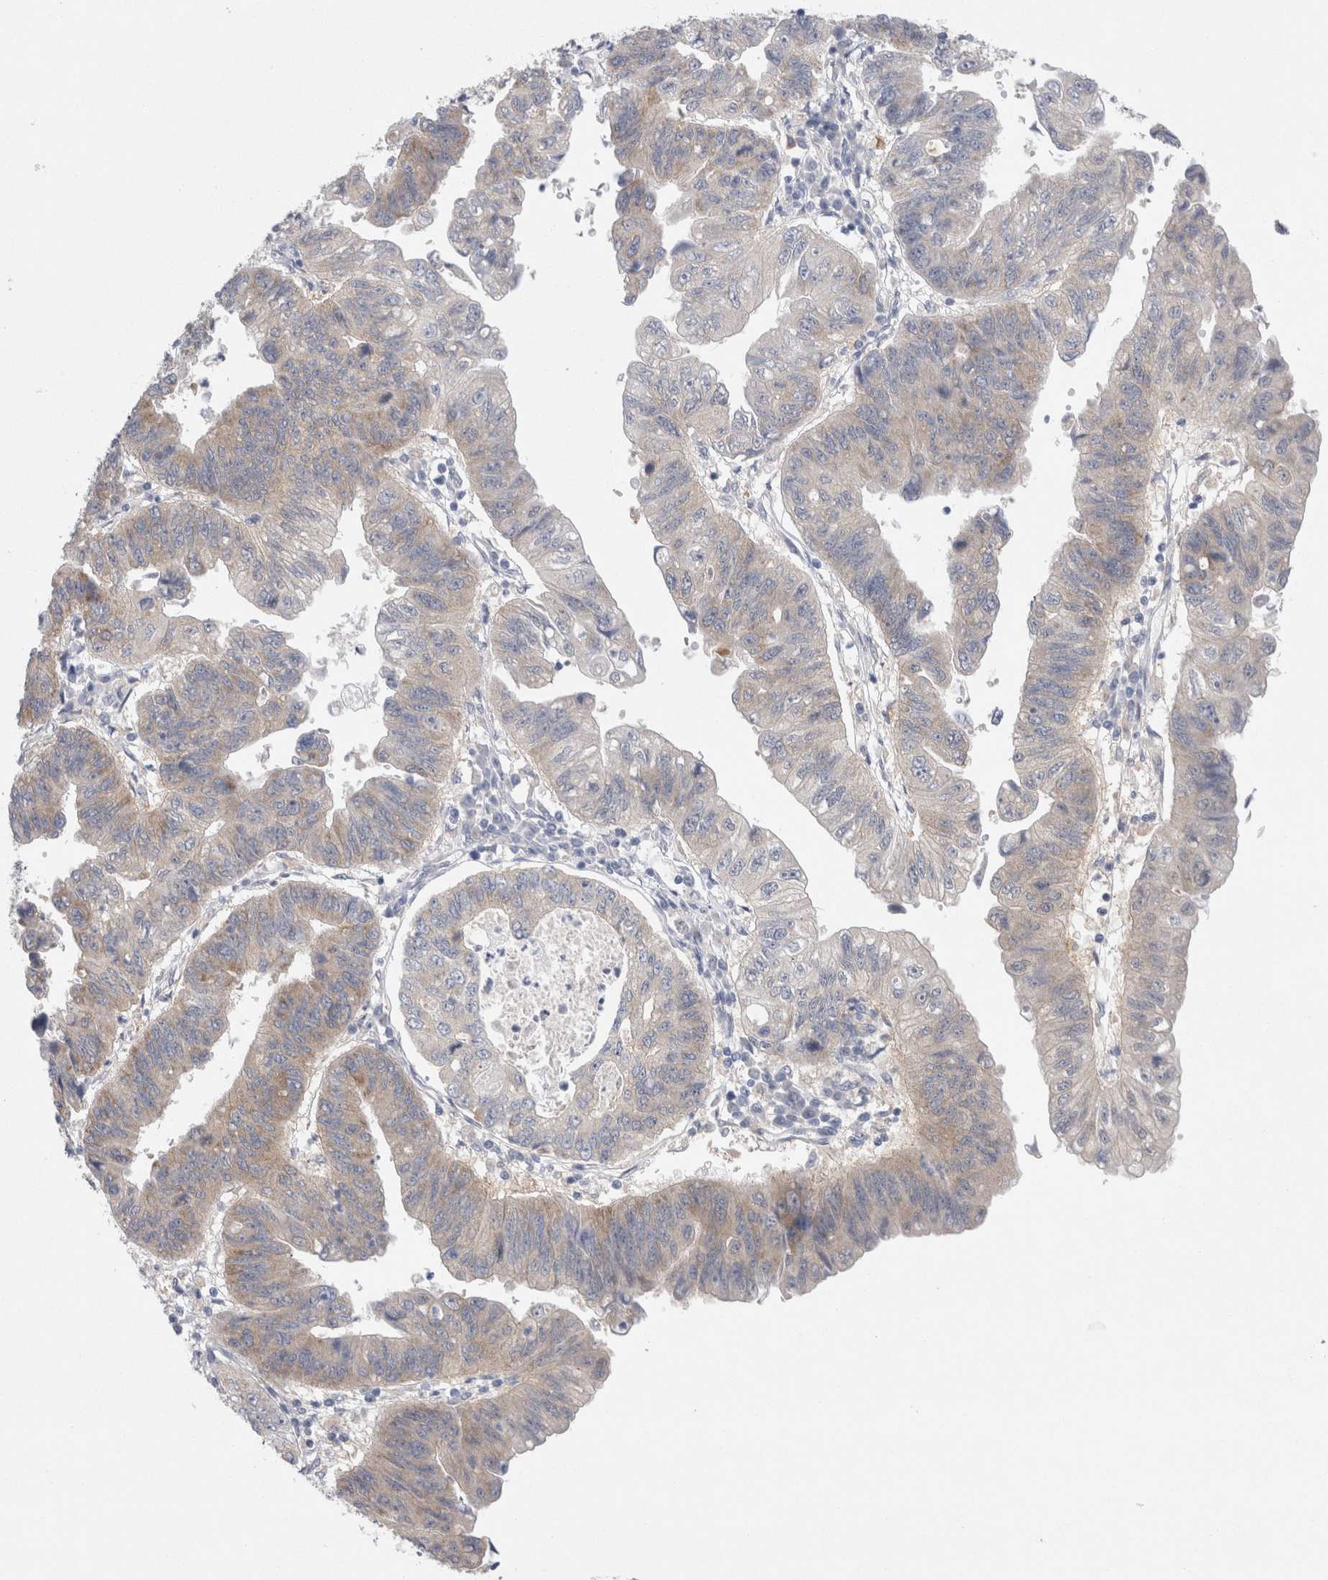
{"staining": {"intensity": "weak", "quantity": "25%-75%", "location": "cytoplasmic/membranous"}, "tissue": "stomach cancer", "cell_type": "Tumor cells", "image_type": "cancer", "snomed": [{"axis": "morphology", "description": "Adenocarcinoma, NOS"}, {"axis": "topography", "description": "Stomach"}], "caption": "A low amount of weak cytoplasmic/membranous expression is appreciated in approximately 25%-75% of tumor cells in adenocarcinoma (stomach) tissue. The staining was performed using DAB to visualize the protein expression in brown, while the nuclei were stained in blue with hematoxylin (Magnification: 20x).", "gene": "WIPF2", "patient": {"sex": "male", "age": 59}}